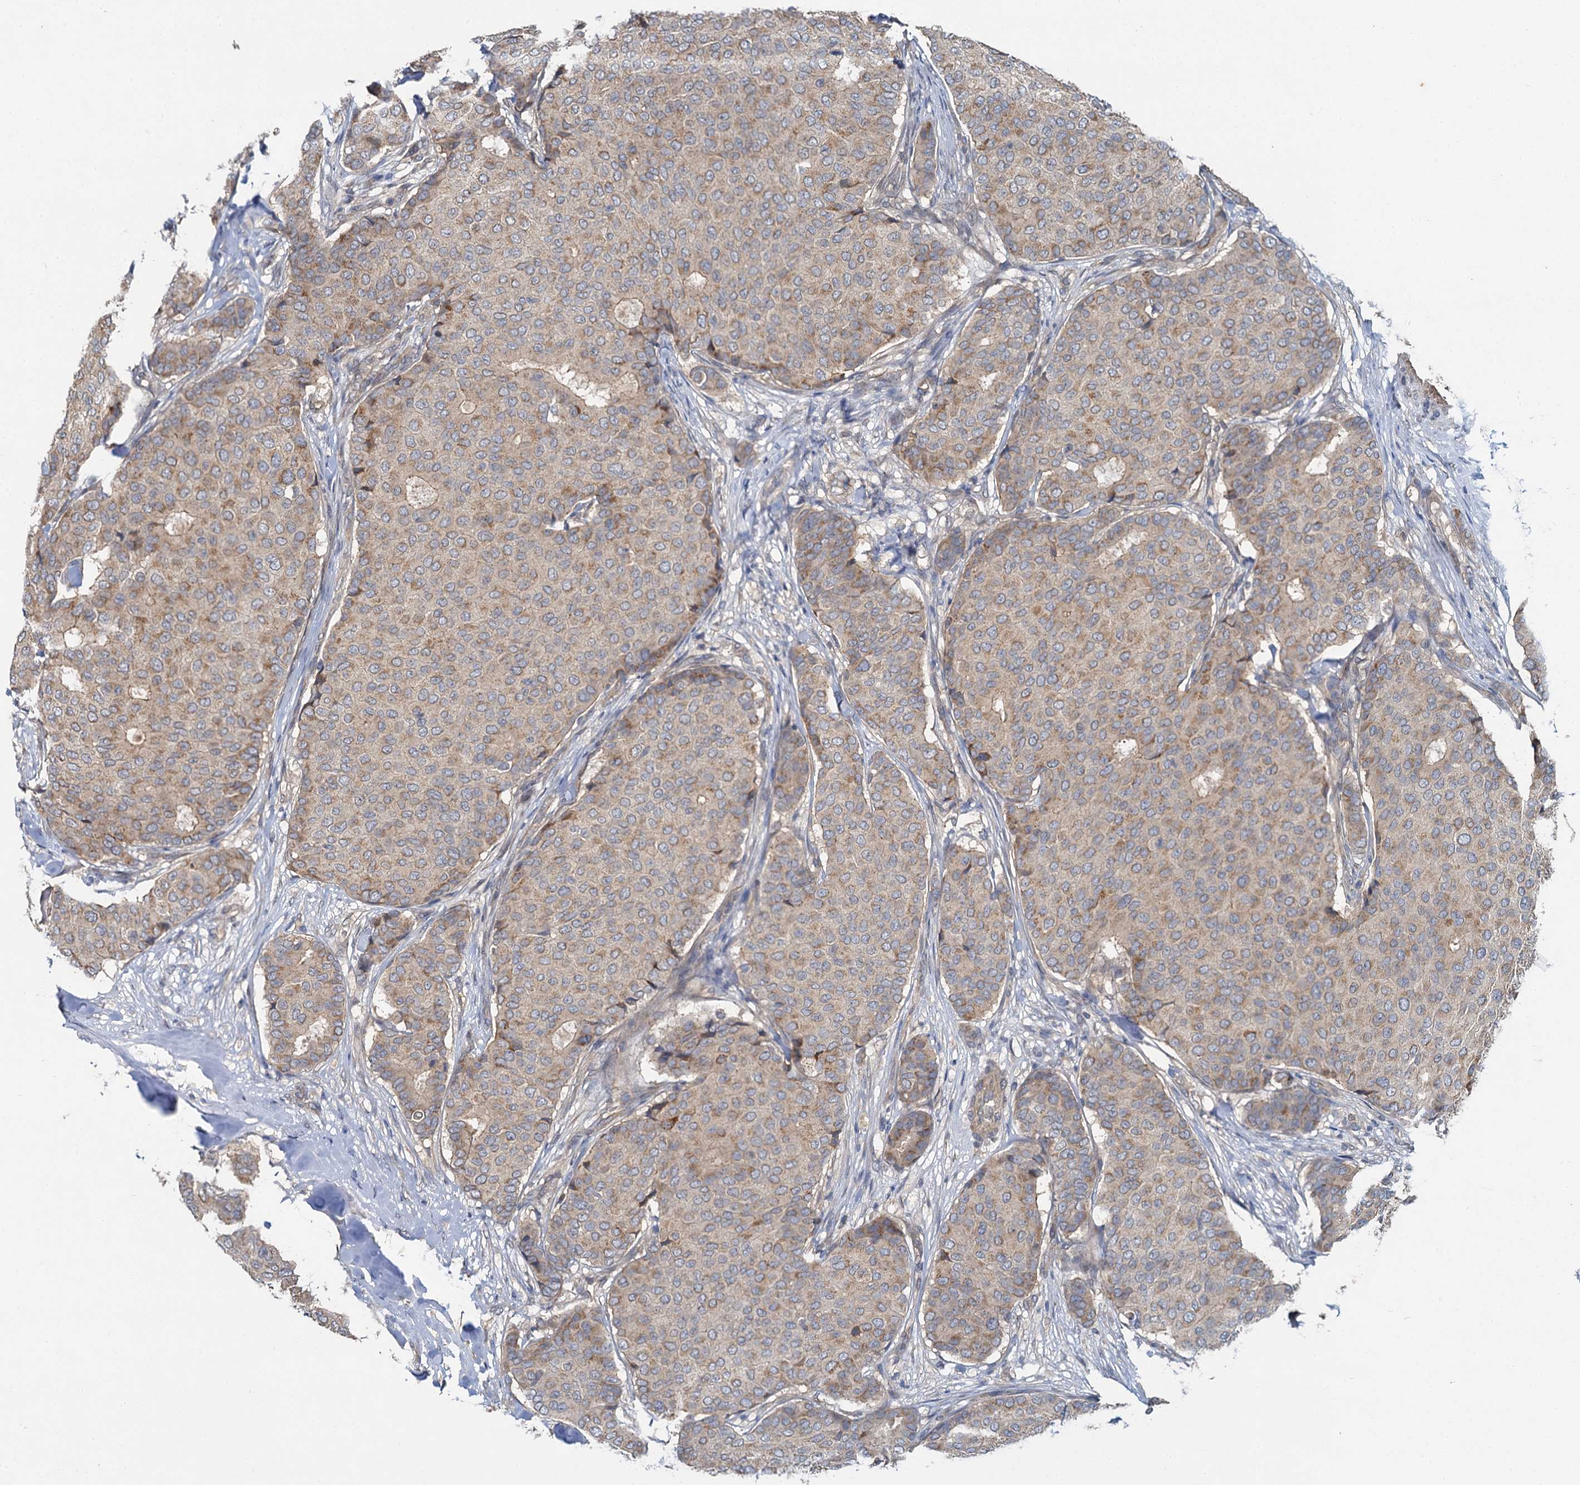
{"staining": {"intensity": "weak", "quantity": ">75%", "location": "cytoplasmic/membranous"}, "tissue": "breast cancer", "cell_type": "Tumor cells", "image_type": "cancer", "snomed": [{"axis": "morphology", "description": "Duct carcinoma"}, {"axis": "topography", "description": "Breast"}], "caption": "Protein staining shows weak cytoplasmic/membranous positivity in about >75% of tumor cells in invasive ductal carcinoma (breast).", "gene": "ZNF324", "patient": {"sex": "female", "age": 75}}